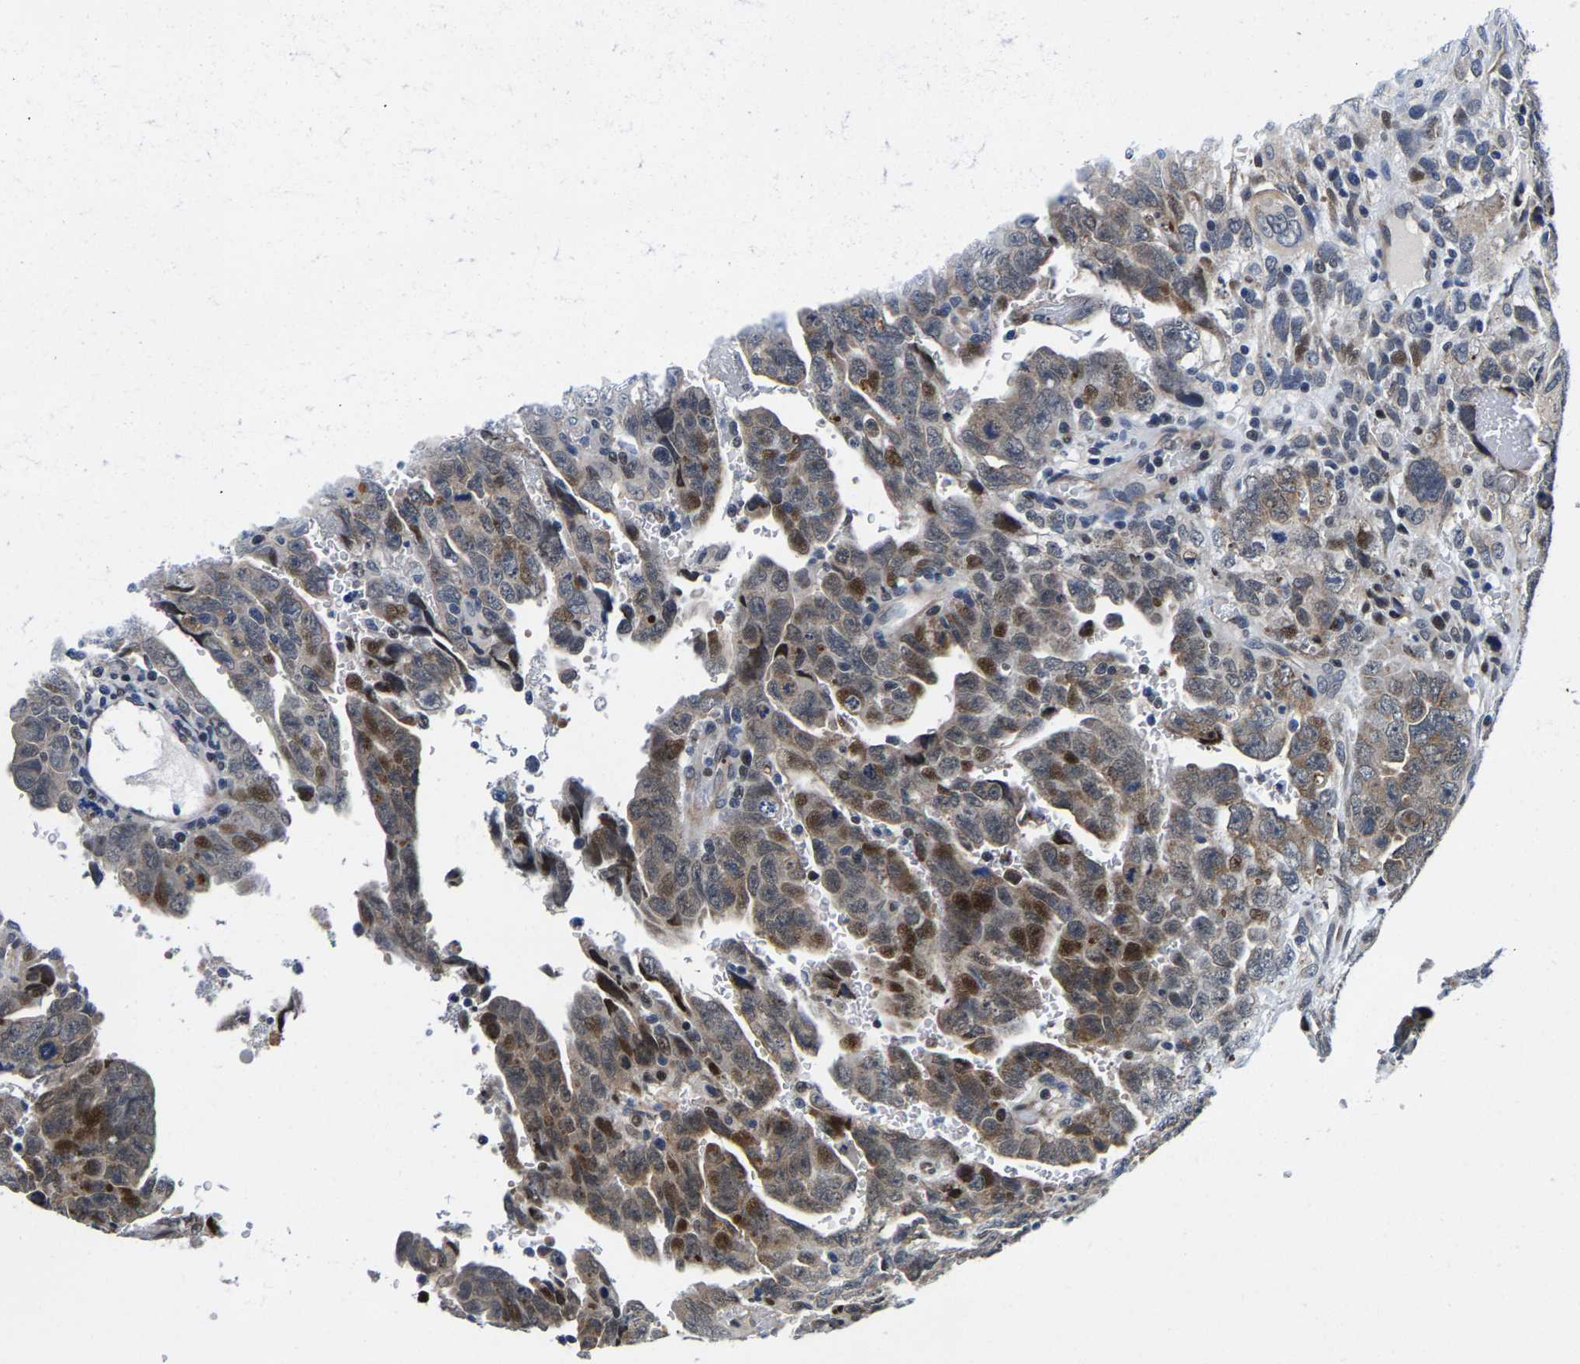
{"staining": {"intensity": "moderate", "quantity": "25%-75%", "location": "cytoplasmic/membranous,nuclear"}, "tissue": "testis cancer", "cell_type": "Tumor cells", "image_type": "cancer", "snomed": [{"axis": "morphology", "description": "Carcinoma, Embryonal, NOS"}, {"axis": "topography", "description": "Testis"}], "caption": "Immunohistochemistry (IHC) of embryonal carcinoma (testis) shows medium levels of moderate cytoplasmic/membranous and nuclear expression in about 25%-75% of tumor cells. (IHC, brightfield microscopy, high magnification).", "gene": "GTPBP10", "patient": {"sex": "male", "age": 28}}